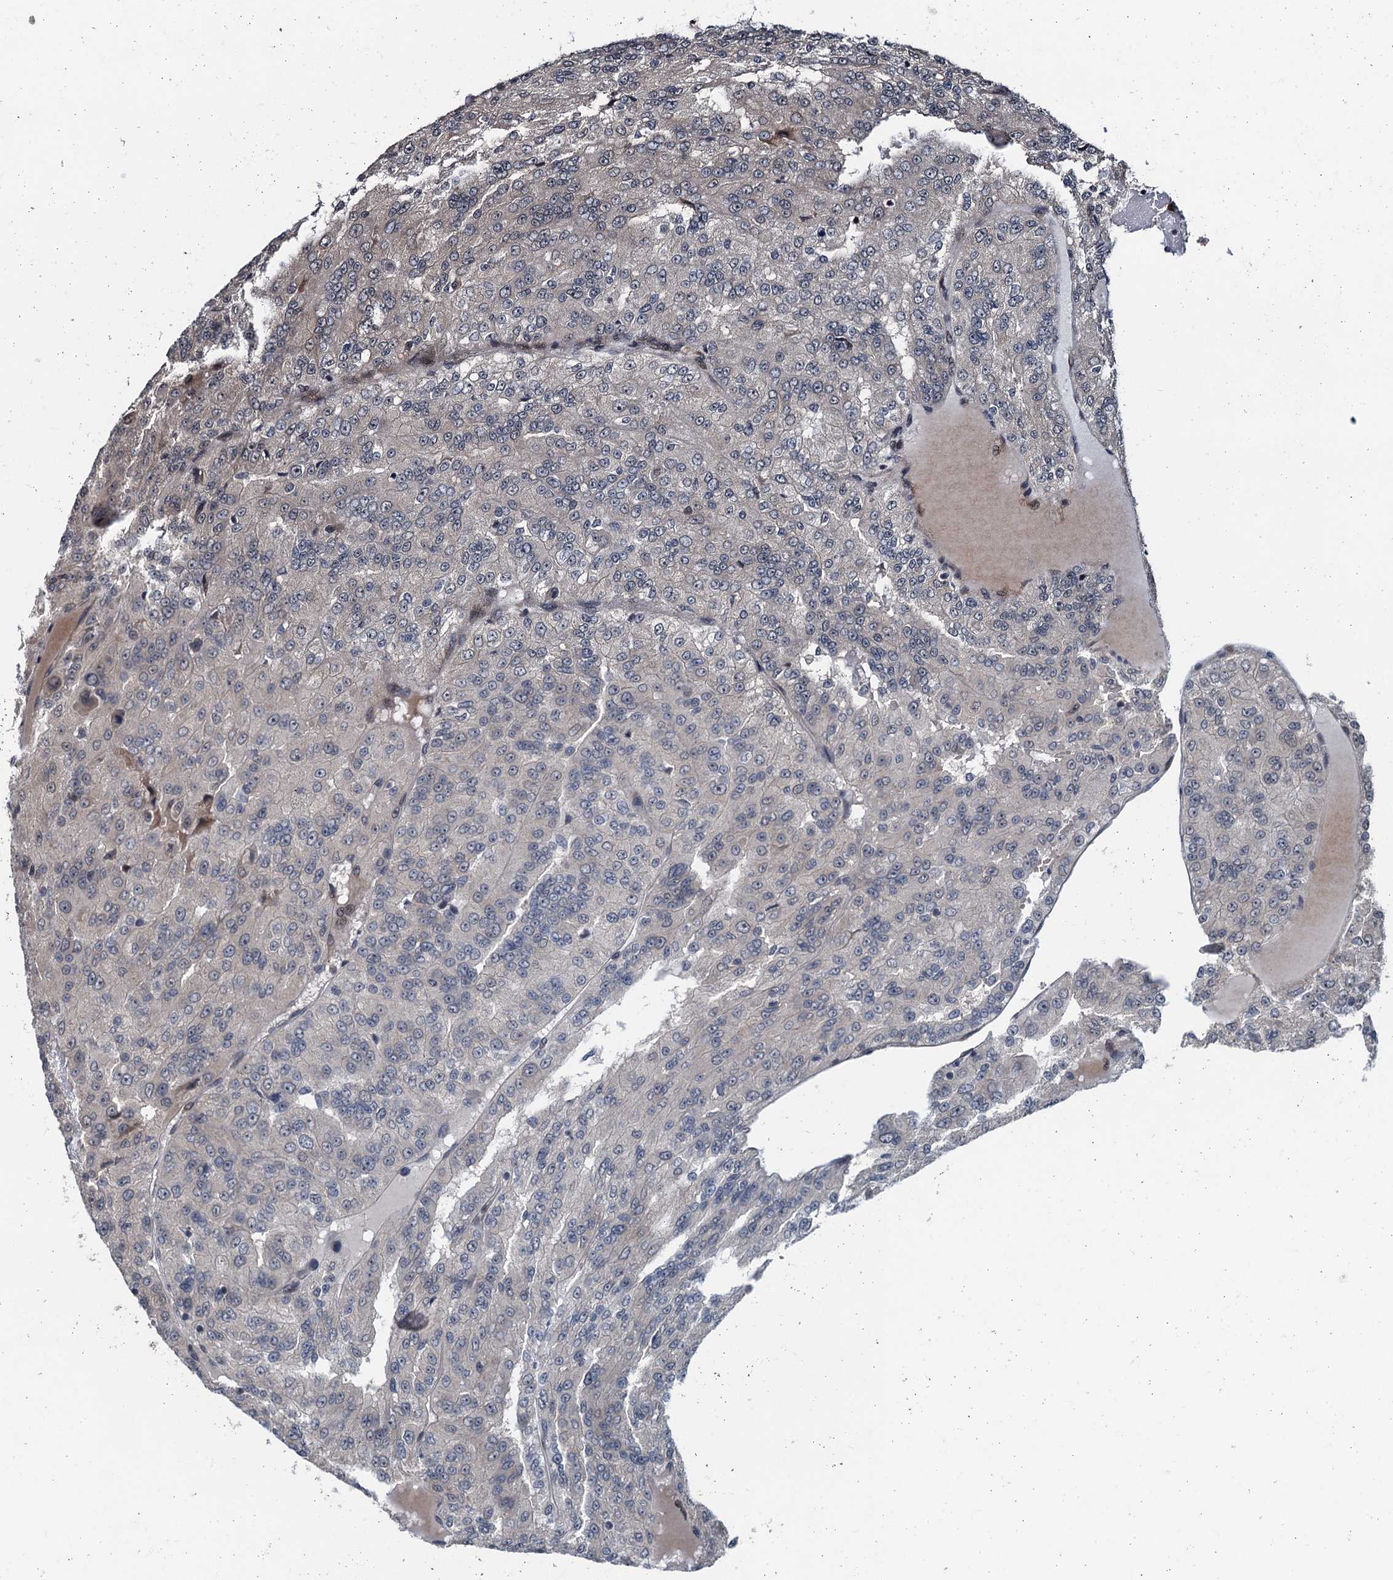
{"staining": {"intensity": "negative", "quantity": "none", "location": "none"}, "tissue": "renal cancer", "cell_type": "Tumor cells", "image_type": "cancer", "snomed": [{"axis": "morphology", "description": "Adenocarcinoma, NOS"}, {"axis": "topography", "description": "Kidney"}], "caption": "A high-resolution photomicrograph shows immunohistochemistry (IHC) staining of adenocarcinoma (renal), which shows no significant positivity in tumor cells.", "gene": "WHAMM", "patient": {"sex": "female", "age": 63}}